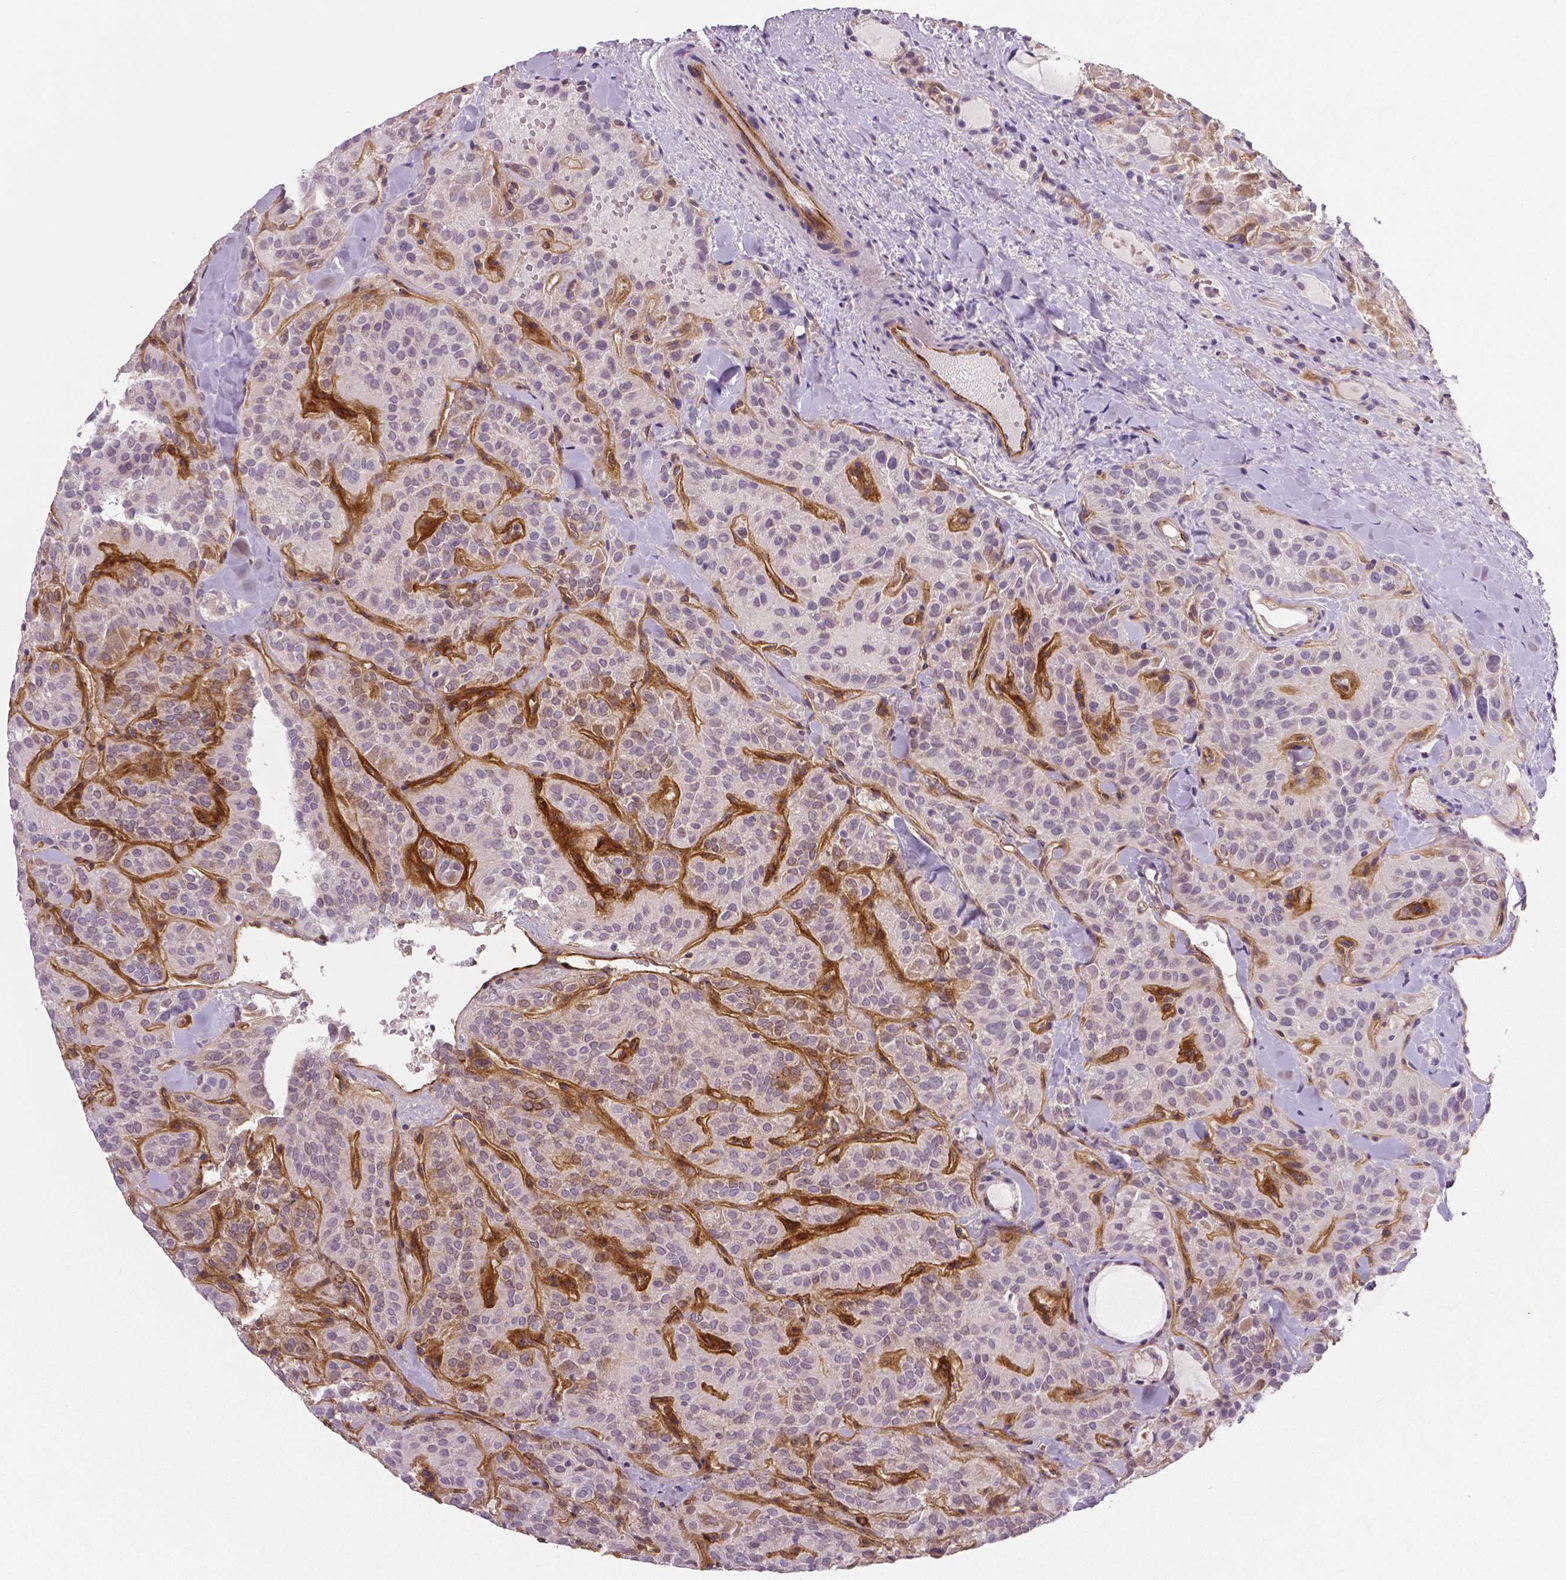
{"staining": {"intensity": "negative", "quantity": "none", "location": "none"}, "tissue": "thyroid cancer", "cell_type": "Tumor cells", "image_type": "cancer", "snomed": [{"axis": "morphology", "description": "Papillary adenocarcinoma, NOS"}, {"axis": "topography", "description": "Thyroid gland"}], "caption": "Tumor cells are negative for brown protein staining in papillary adenocarcinoma (thyroid).", "gene": "FLT1", "patient": {"sex": "female", "age": 45}}